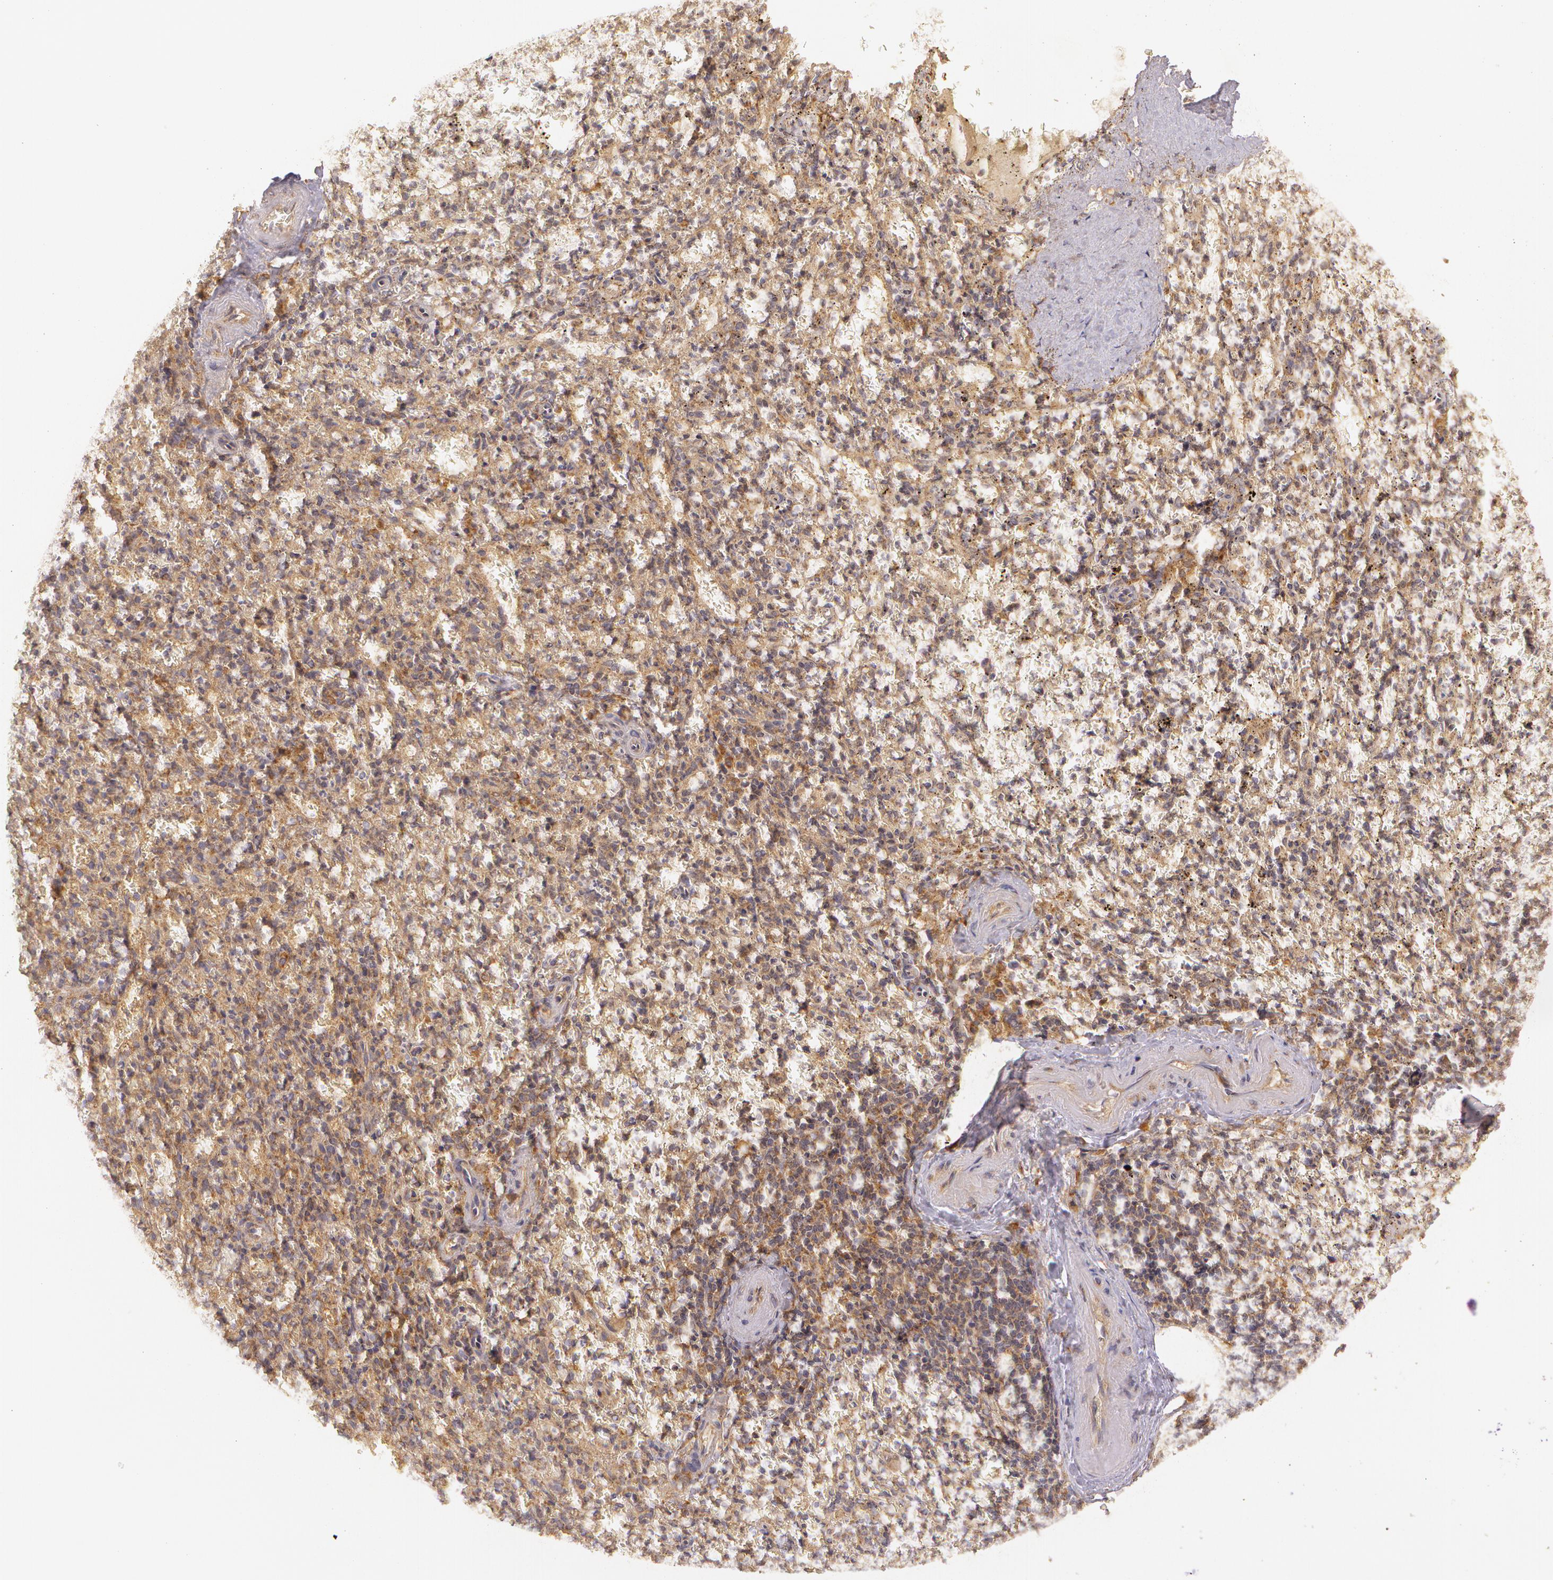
{"staining": {"intensity": "moderate", "quantity": ">75%", "location": "cytoplasmic/membranous"}, "tissue": "spleen", "cell_type": "Cells in red pulp", "image_type": "normal", "snomed": [{"axis": "morphology", "description": "Normal tissue, NOS"}, {"axis": "topography", "description": "Spleen"}], "caption": "Spleen stained for a protein (brown) demonstrates moderate cytoplasmic/membranous positive positivity in approximately >75% of cells in red pulp.", "gene": "ASCC2", "patient": {"sex": "female", "age": 50}}